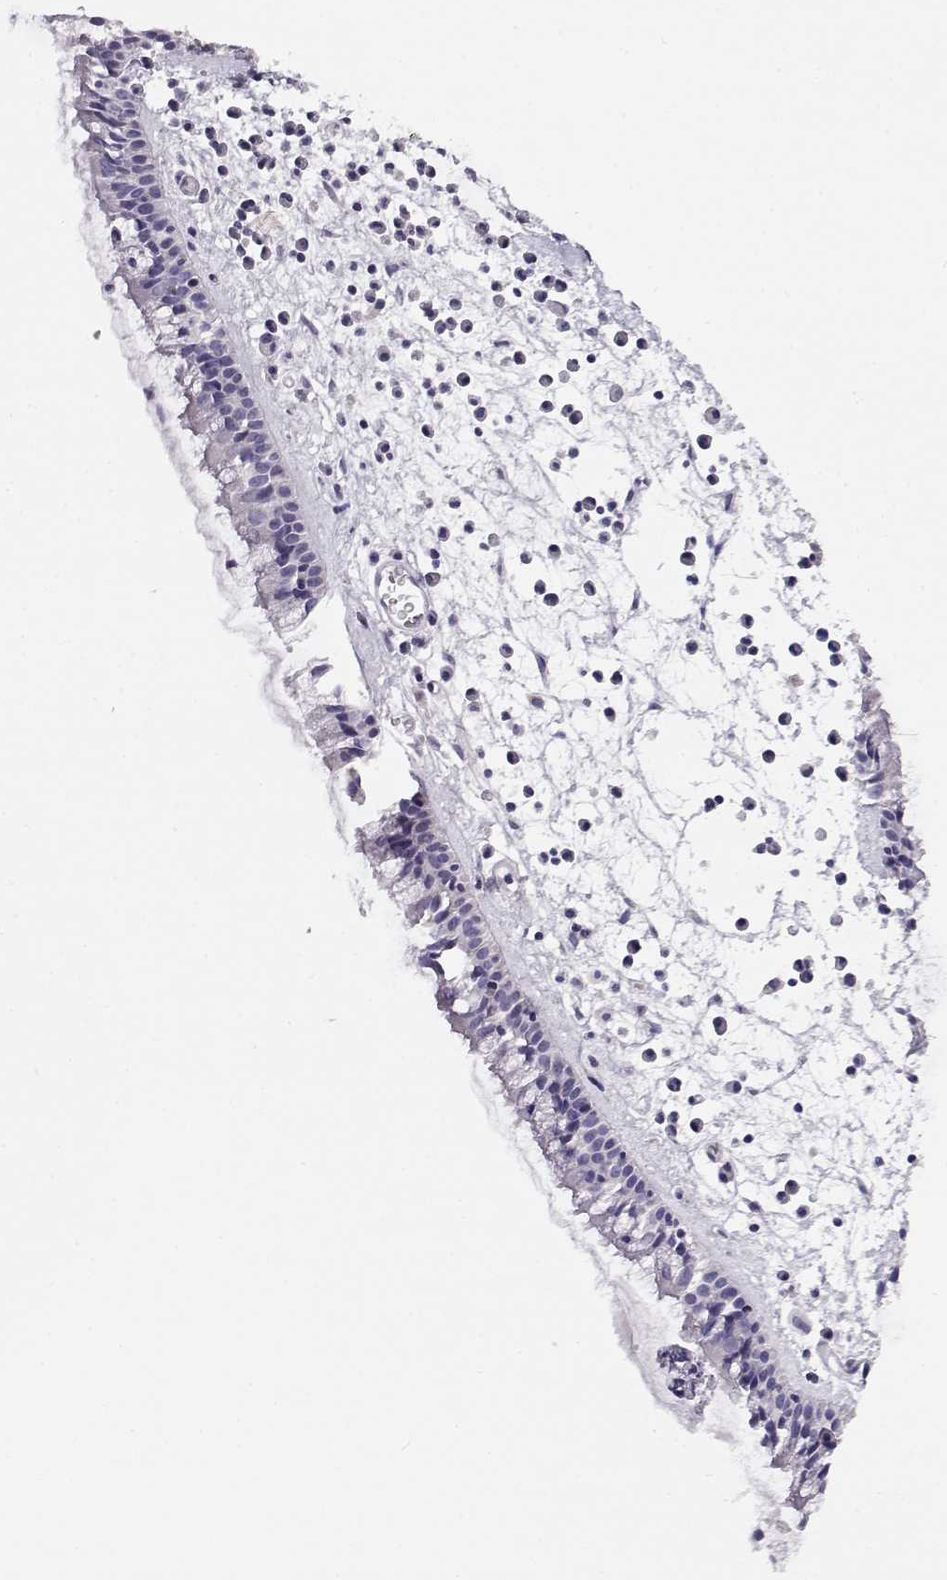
{"staining": {"intensity": "negative", "quantity": "none", "location": "none"}, "tissue": "nasopharynx", "cell_type": "Respiratory epithelial cells", "image_type": "normal", "snomed": [{"axis": "morphology", "description": "Normal tissue, NOS"}, {"axis": "topography", "description": "Nasopharynx"}], "caption": "There is no significant expression in respiratory epithelial cells of nasopharynx. (DAB (3,3'-diaminobenzidine) immunohistochemistry, high magnification).", "gene": "FEZF1", "patient": {"sex": "female", "age": 47}}